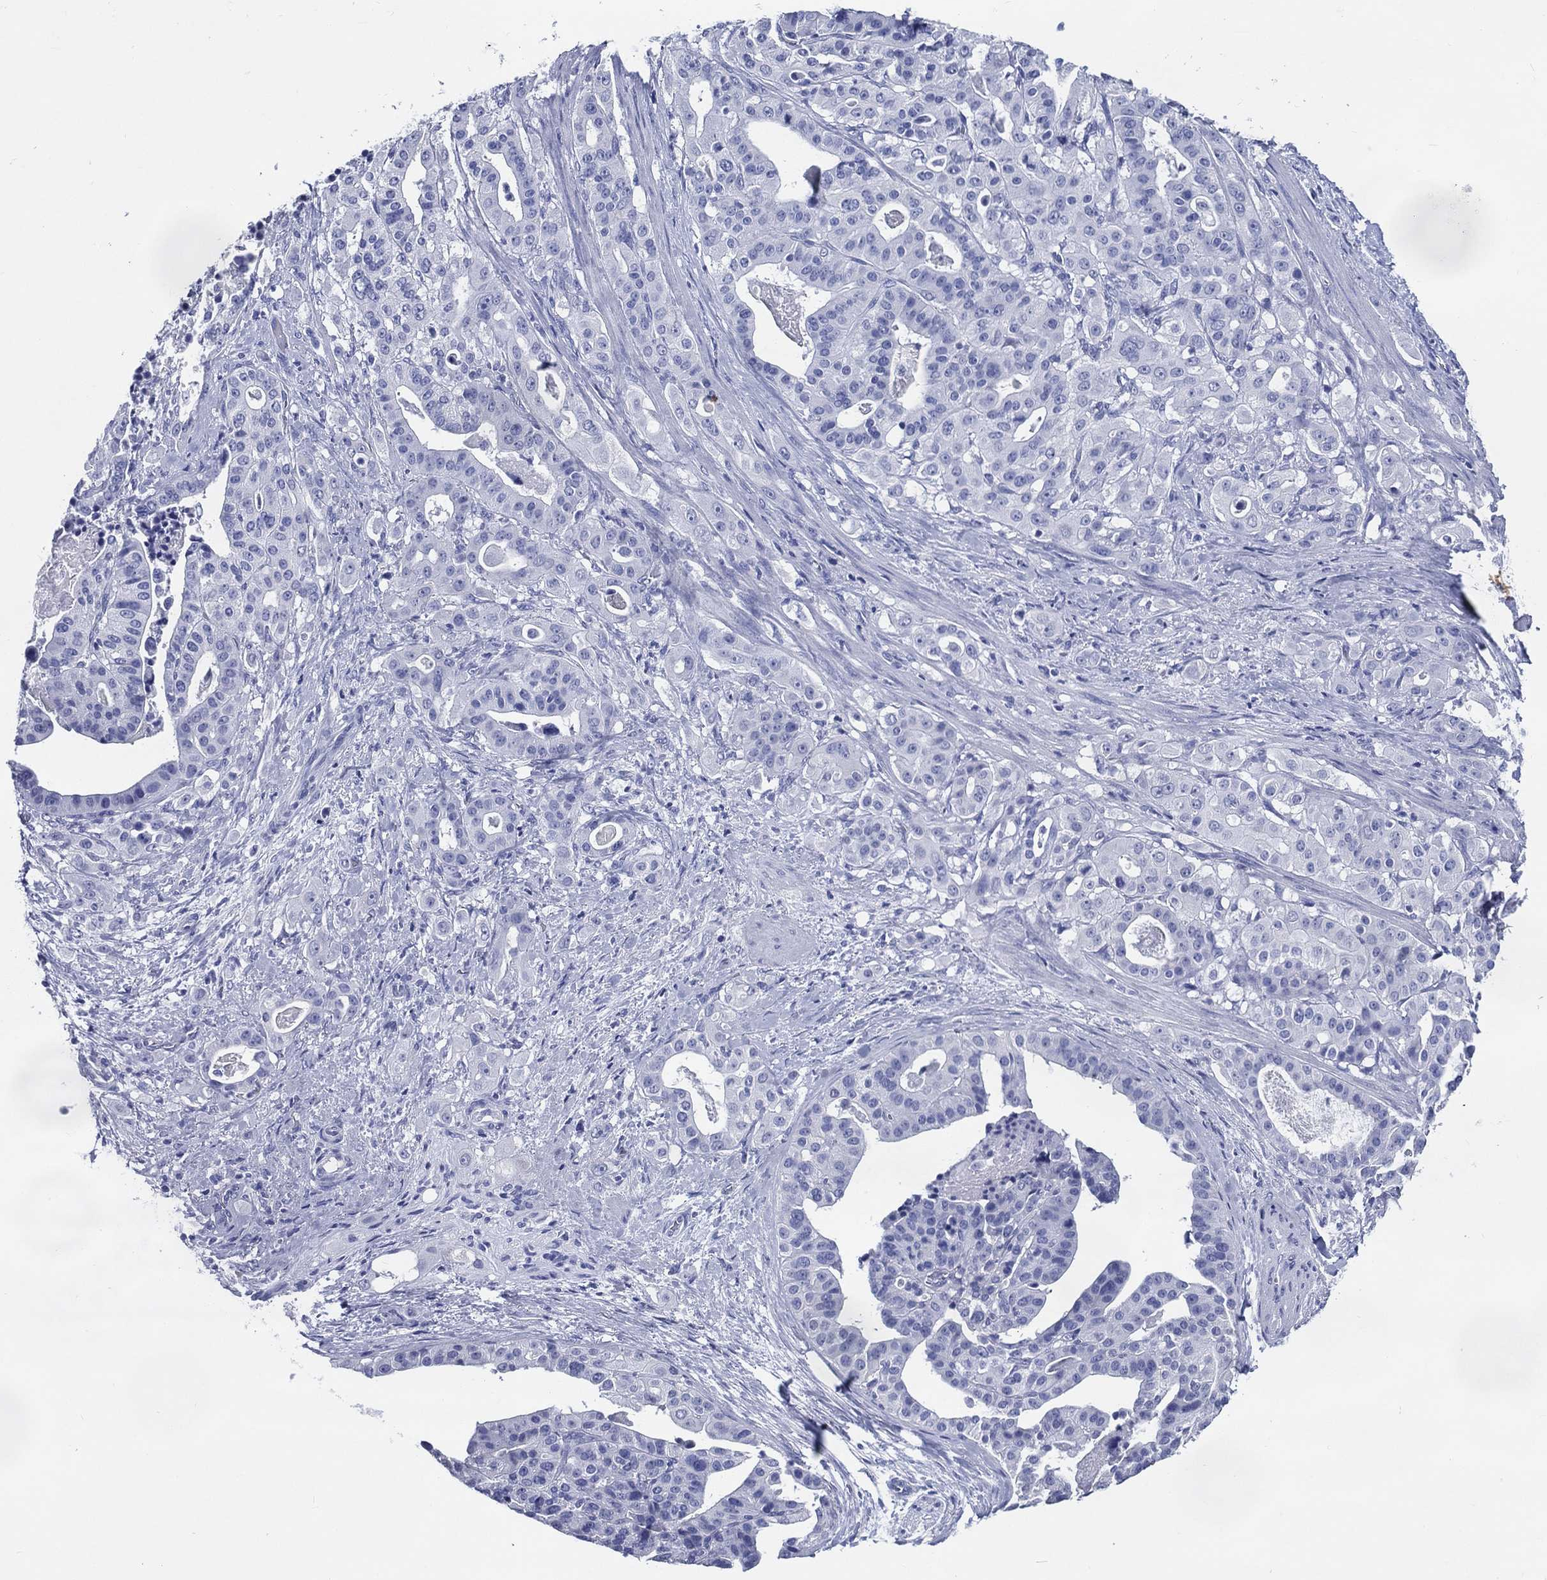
{"staining": {"intensity": "negative", "quantity": "none", "location": "none"}, "tissue": "stomach cancer", "cell_type": "Tumor cells", "image_type": "cancer", "snomed": [{"axis": "morphology", "description": "Adenocarcinoma, NOS"}, {"axis": "topography", "description": "Stomach"}], "caption": "An image of human adenocarcinoma (stomach) is negative for staining in tumor cells.", "gene": "ACE2", "patient": {"sex": "male", "age": 48}}